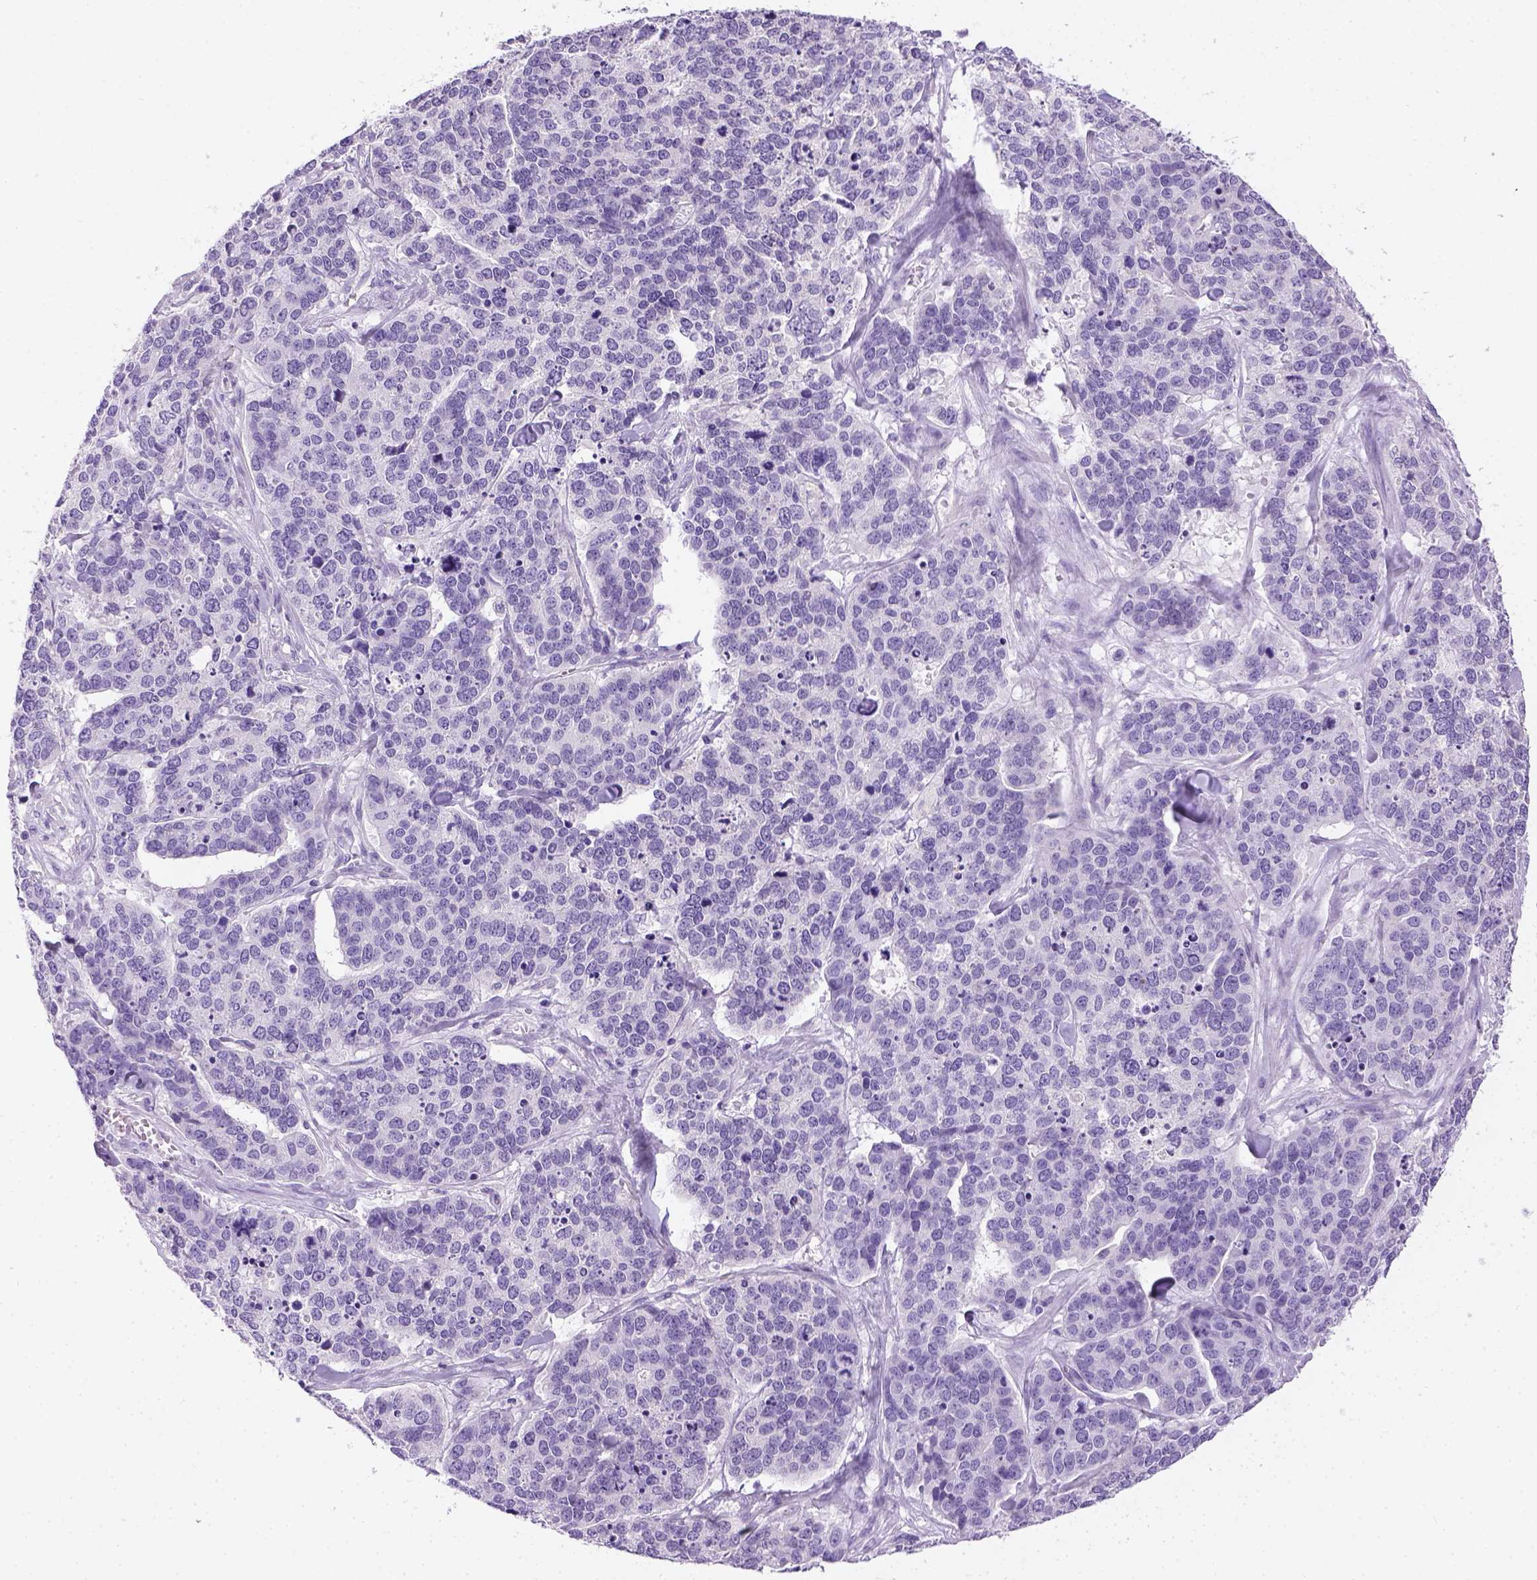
{"staining": {"intensity": "negative", "quantity": "none", "location": "none"}, "tissue": "ovarian cancer", "cell_type": "Tumor cells", "image_type": "cancer", "snomed": [{"axis": "morphology", "description": "Carcinoma, endometroid"}, {"axis": "topography", "description": "Ovary"}], "caption": "Immunohistochemistry photomicrograph of ovarian cancer (endometroid carcinoma) stained for a protein (brown), which shows no staining in tumor cells.", "gene": "TMEM38A", "patient": {"sex": "female", "age": 65}}